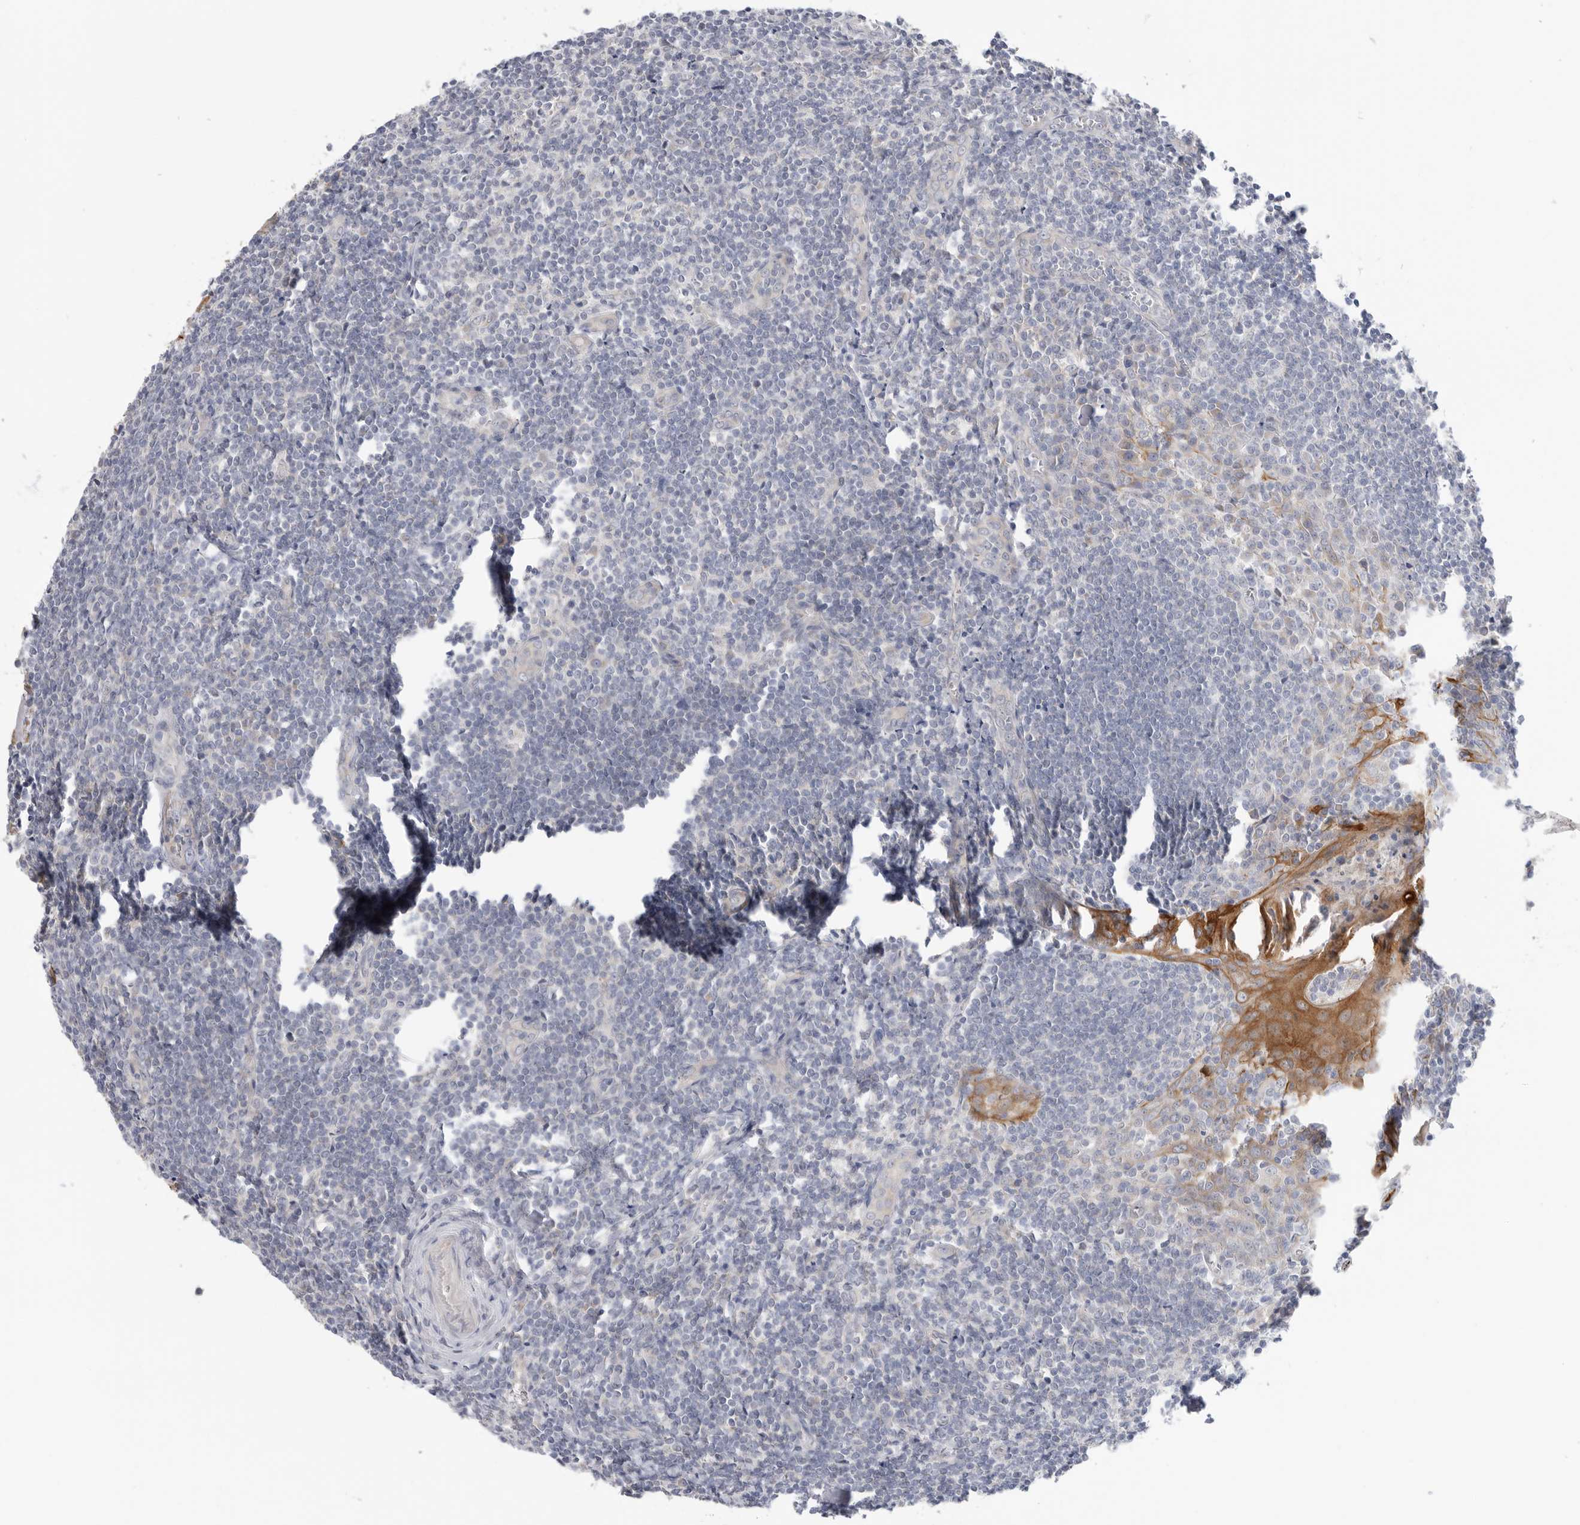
{"staining": {"intensity": "negative", "quantity": "none", "location": "none"}, "tissue": "tonsil", "cell_type": "Germinal center cells", "image_type": "normal", "snomed": [{"axis": "morphology", "description": "Normal tissue, NOS"}, {"axis": "topography", "description": "Tonsil"}], "caption": "Immunohistochemical staining of benign tonsil displays no significant staining in germinal center cells. Nuclei are stained in blue.", "gene": "MTFR1L", "patient": {"sex": "male", "age": 27}}